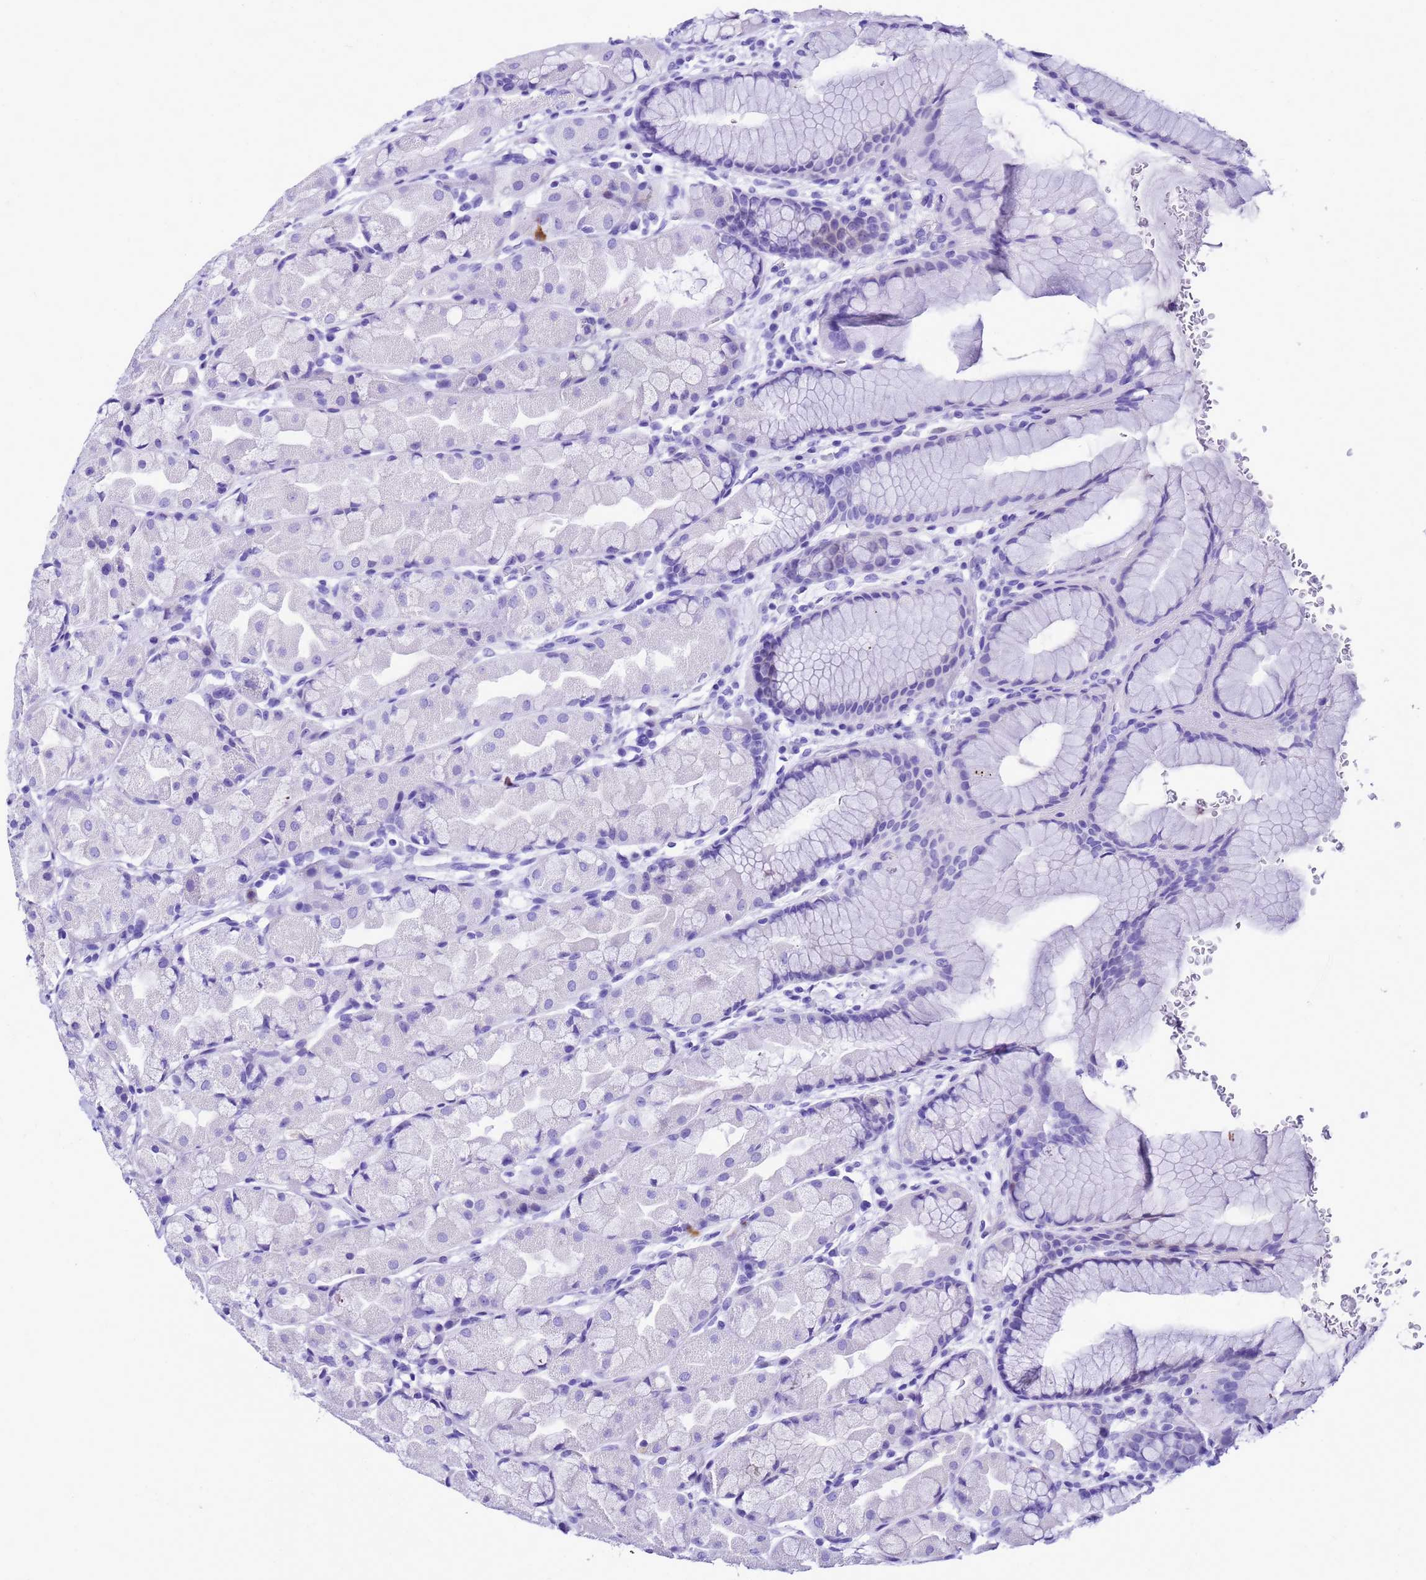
{"staining": {"intensity": "negative", "quantity": "none", "location": "none"}, "tissue": "stomach", "cell_type": "Glandular cells", "image_type": "normal", "snomed": [{"axis": "morphology", "description": "Normal tissue, NOS"}, {"axis": "topography", "description": "Stomach"}], "caption": "Immunohistochemical staining of benign human stomach exhibits no significant positivity in glandular cells. Brightfield microscopy of immunohistochemistry stained with DAB (brown) and hematoxylin (blue), captured at high magnification.", "gene": "UGT2A1", "patient": {"sex": "male", "age": 57}}